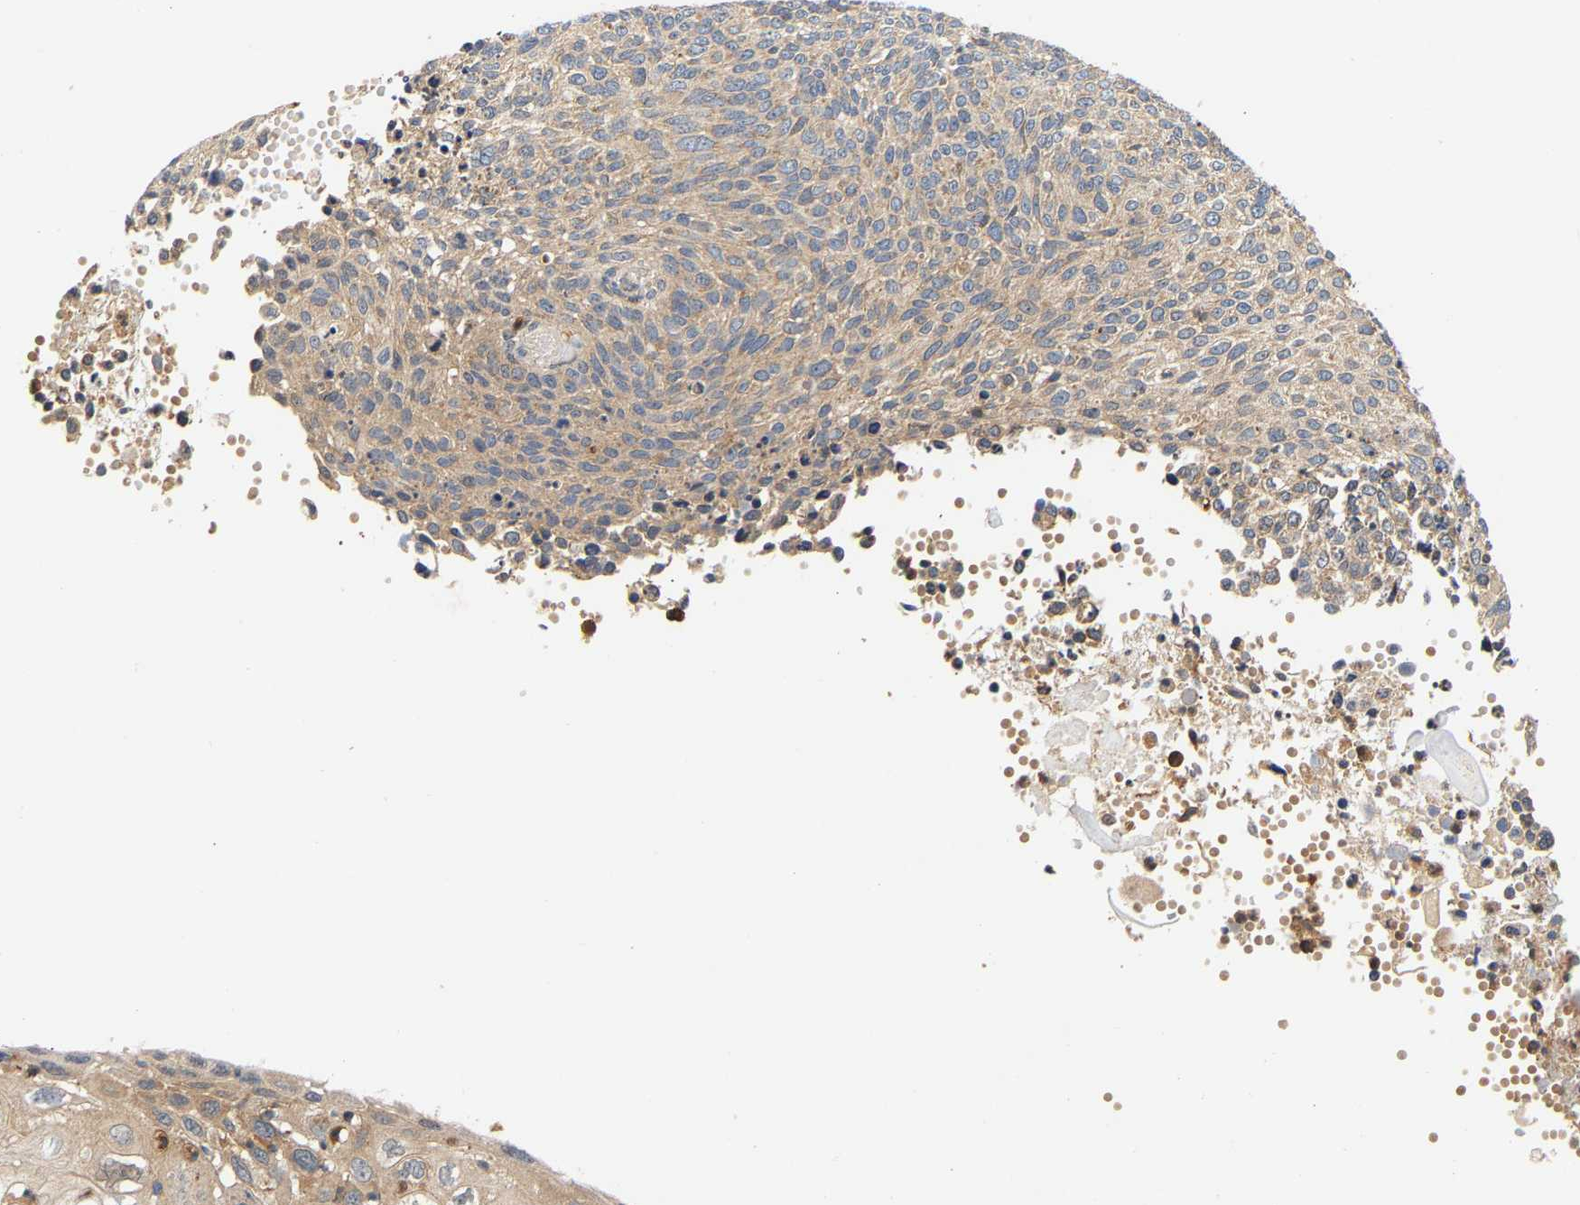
{"staining": {"intensity": "weak", "quantity": ">75%", "location": "cytoplasmic/membranous"}, "tissue": "cervical cancer", "cell_type": "Tumor cells", "image_type": "cancer", "snomed": [{"axis": "morphology", "description": "Squamous cell carcinoma, NOS"}, {"axis": "topography", "description": "Cervix"}], "caption": "Immunohistochemical staining of cervical squamous cell carcinoma shows low levels of weak cytoplasmic/membranous protein positivity in approximately >75% of tumor cells. (DAB (3,3'-diaminobenzidine) IHC with brightfield microscopy, high magnification).", "gene": "PPID", "patient": {"sex": "female", "age": 70}}